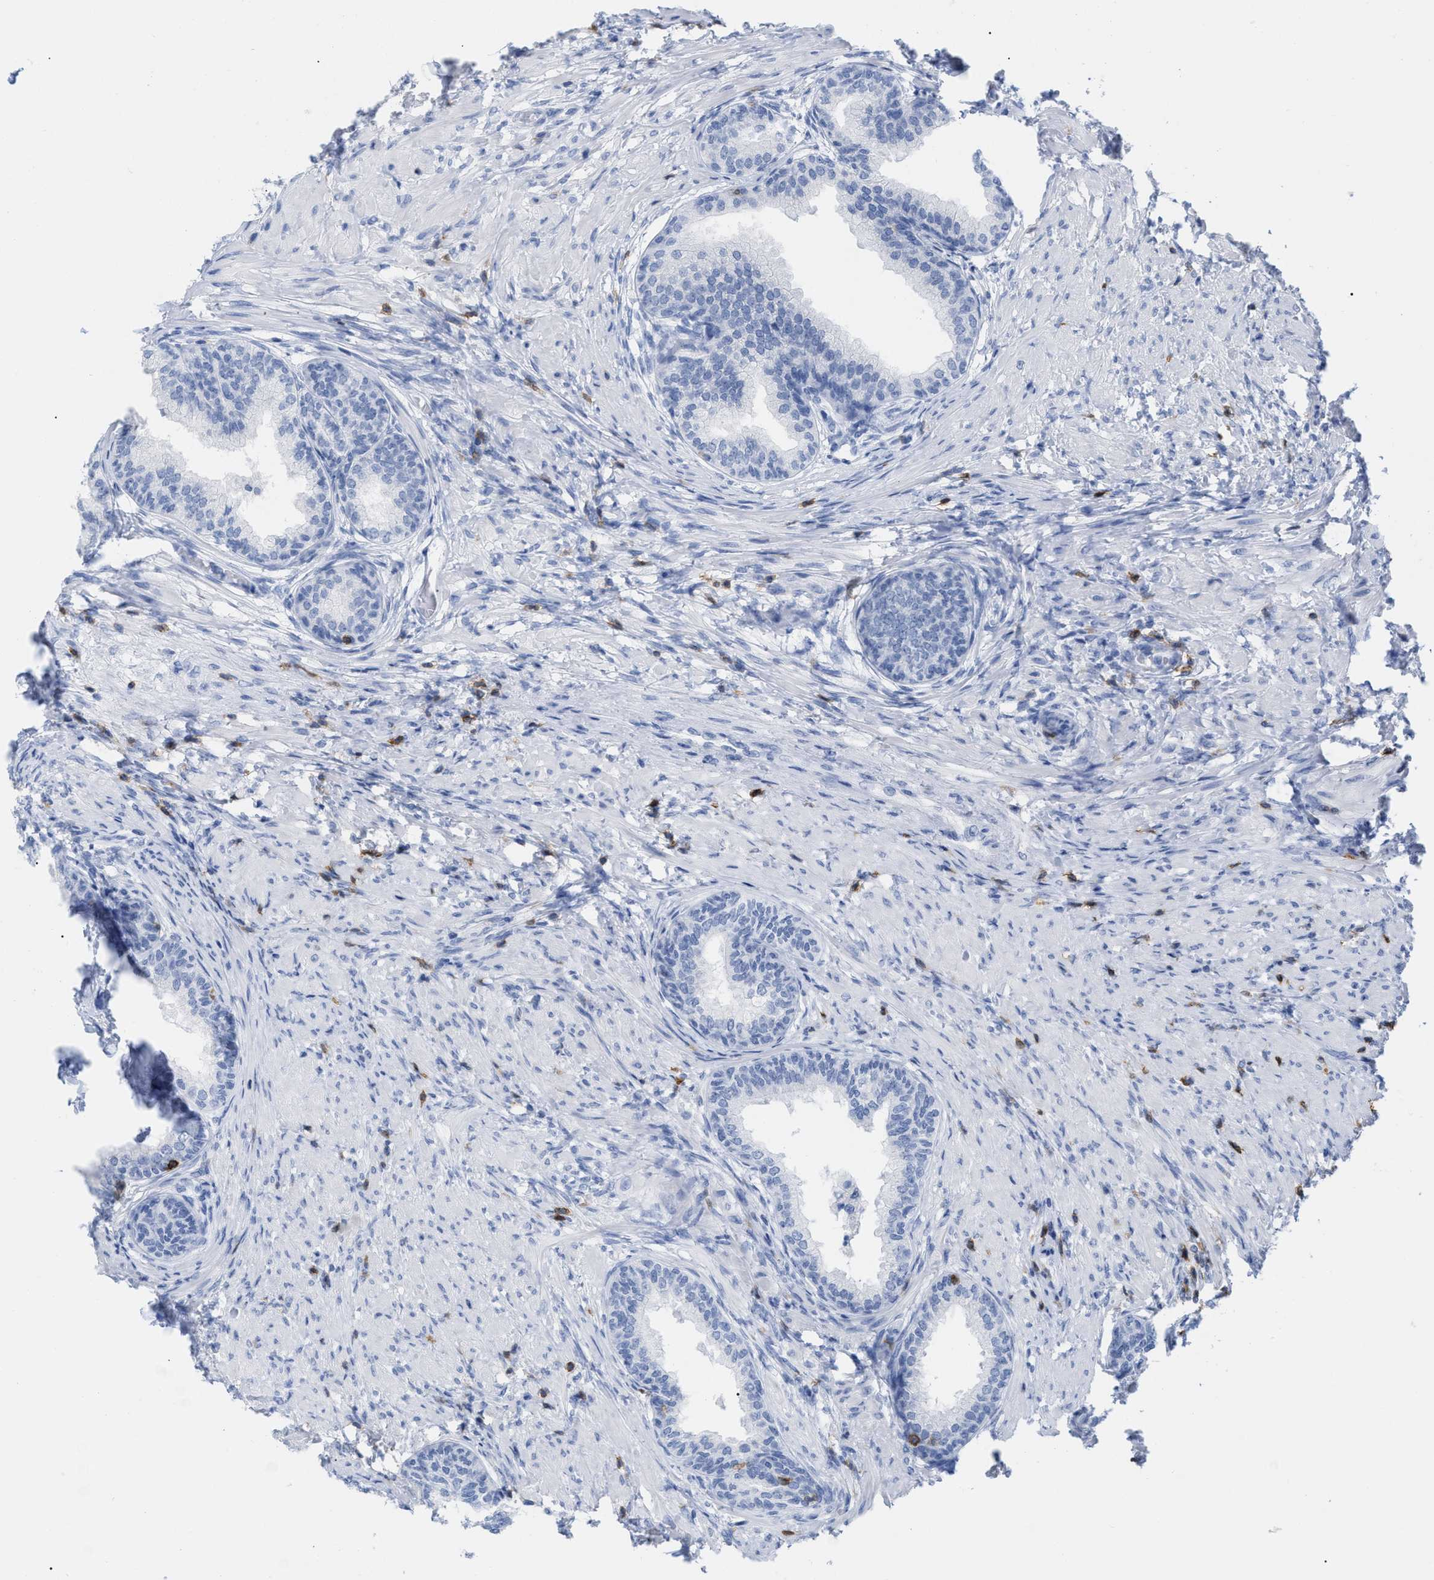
{"staining": {"intensity": "negative", "quantity": "none", "location": "none"}, "tissue": "prostate", "cell_type": "Glandular cells", "image_type": "normal", "snomed": [{"axis": "morphology", "description": "Normal tissue, NOS"}, {"axis": "topography", "description": "Prostate"}], "caption": "Histopathology image shows no protein expression in glandular cells of normal prostate. (DAB (3,3'-diaminobenzidine) immunohistochemistry visualized using brightfield microscopy, high magnification).", "gene": "CD5", "patient": {"sex": "male", "age": 76}}